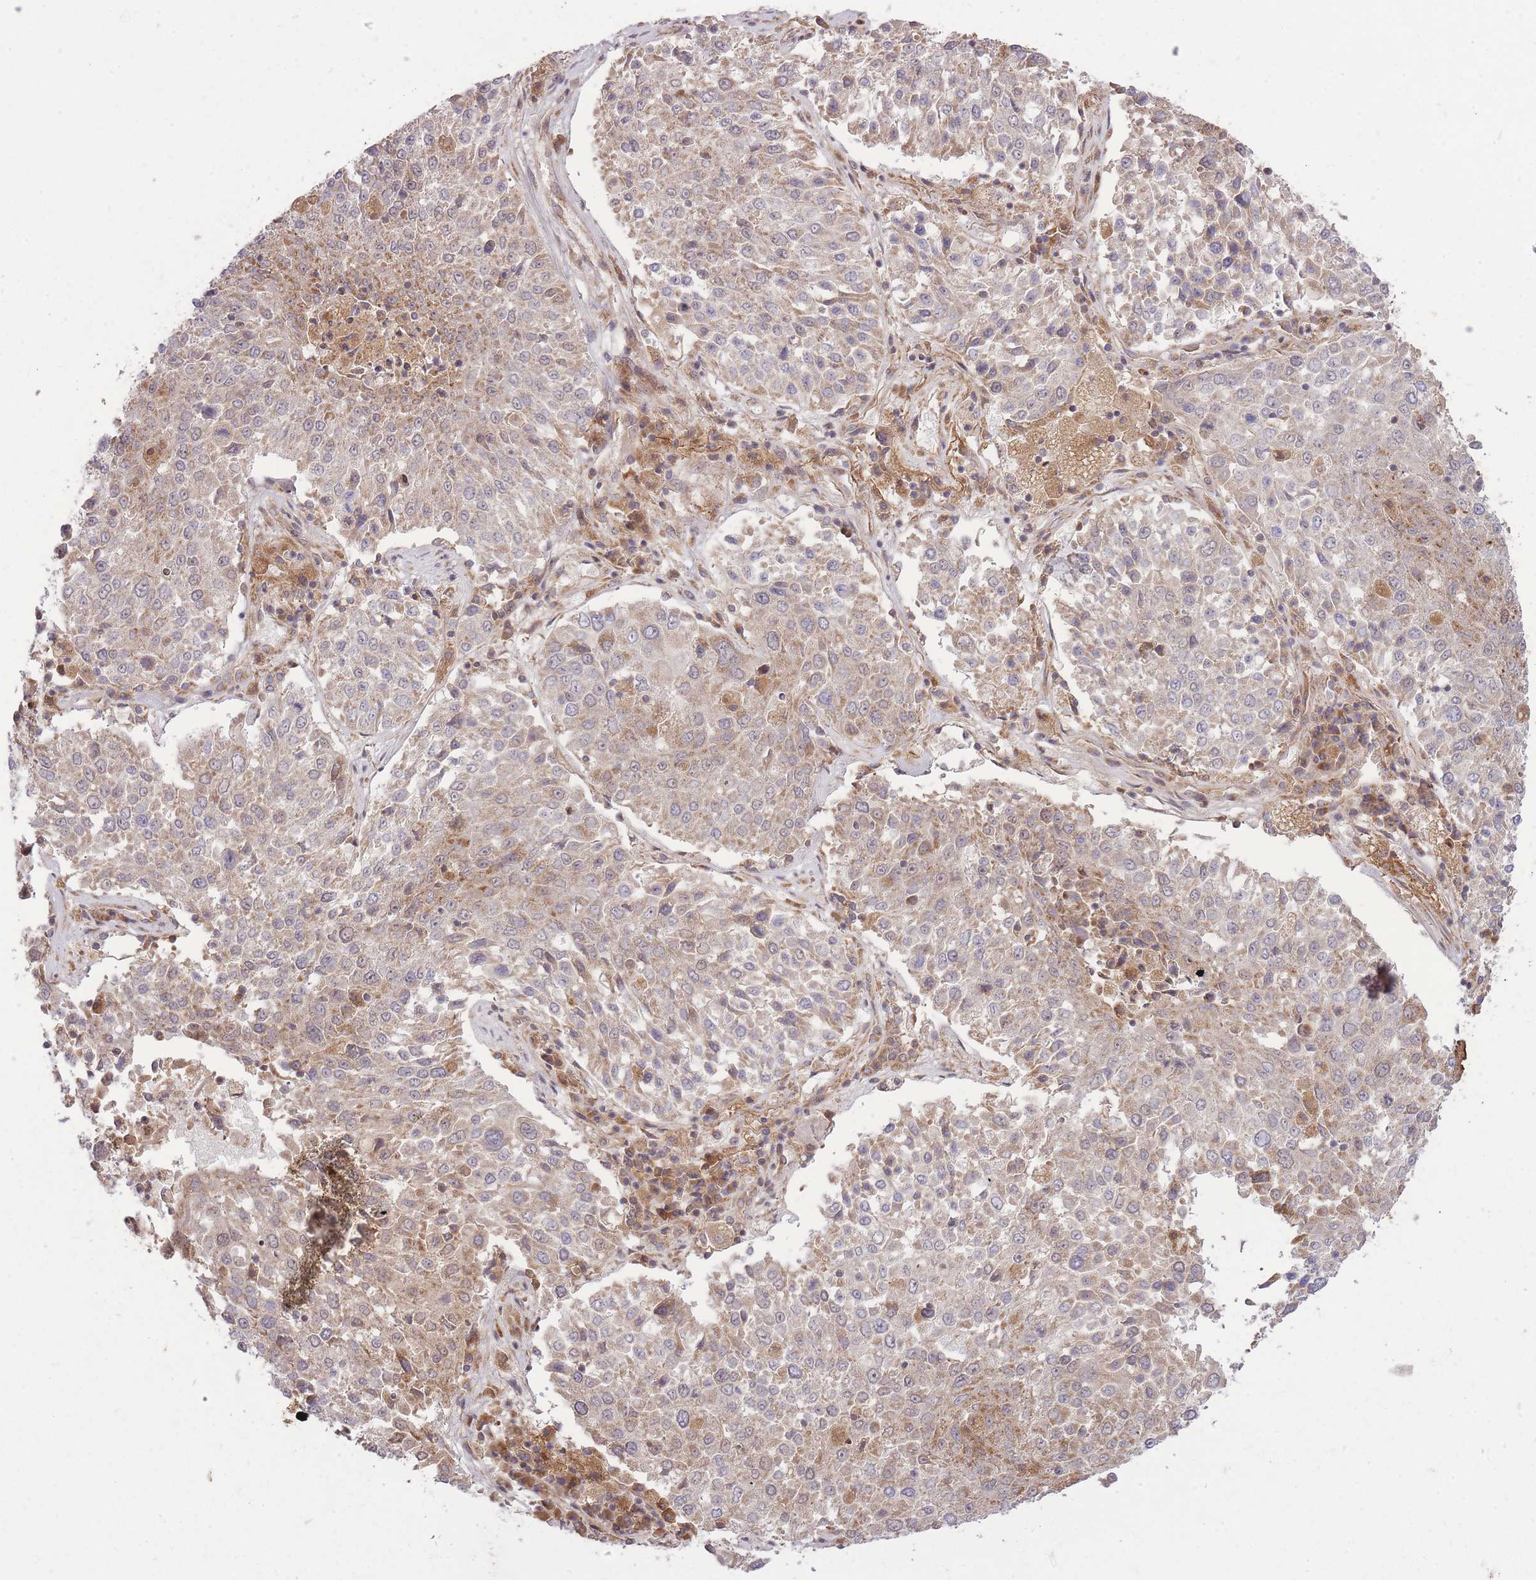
{"staining": {"intensity": "weak", "quantity": "25%-75%", "location": "cytoplasmic/membranous"}, "tissue": "lung cancer", "cell_type": "Tumor cells", "image_type": "cancer", "snomed": [{"axis": "morphology", "description": "Squamous cell carcinoma, NOS"}, {"axis": "topography", "description": "Lung"}], "caption": "Immunohistochemistry (IHC) image of neoplastic tissue: human lung squamous cell carcinoma stained using immunohistochemistry (IHC) displays low levels of weak protein expression localized specifically in the cytoplasmic/membranous of tumor cells, appearing as a cytoplasmic/membranous brown color.", "gene": "ZNF391", "patient": {"sex": "male", "age": 65}}